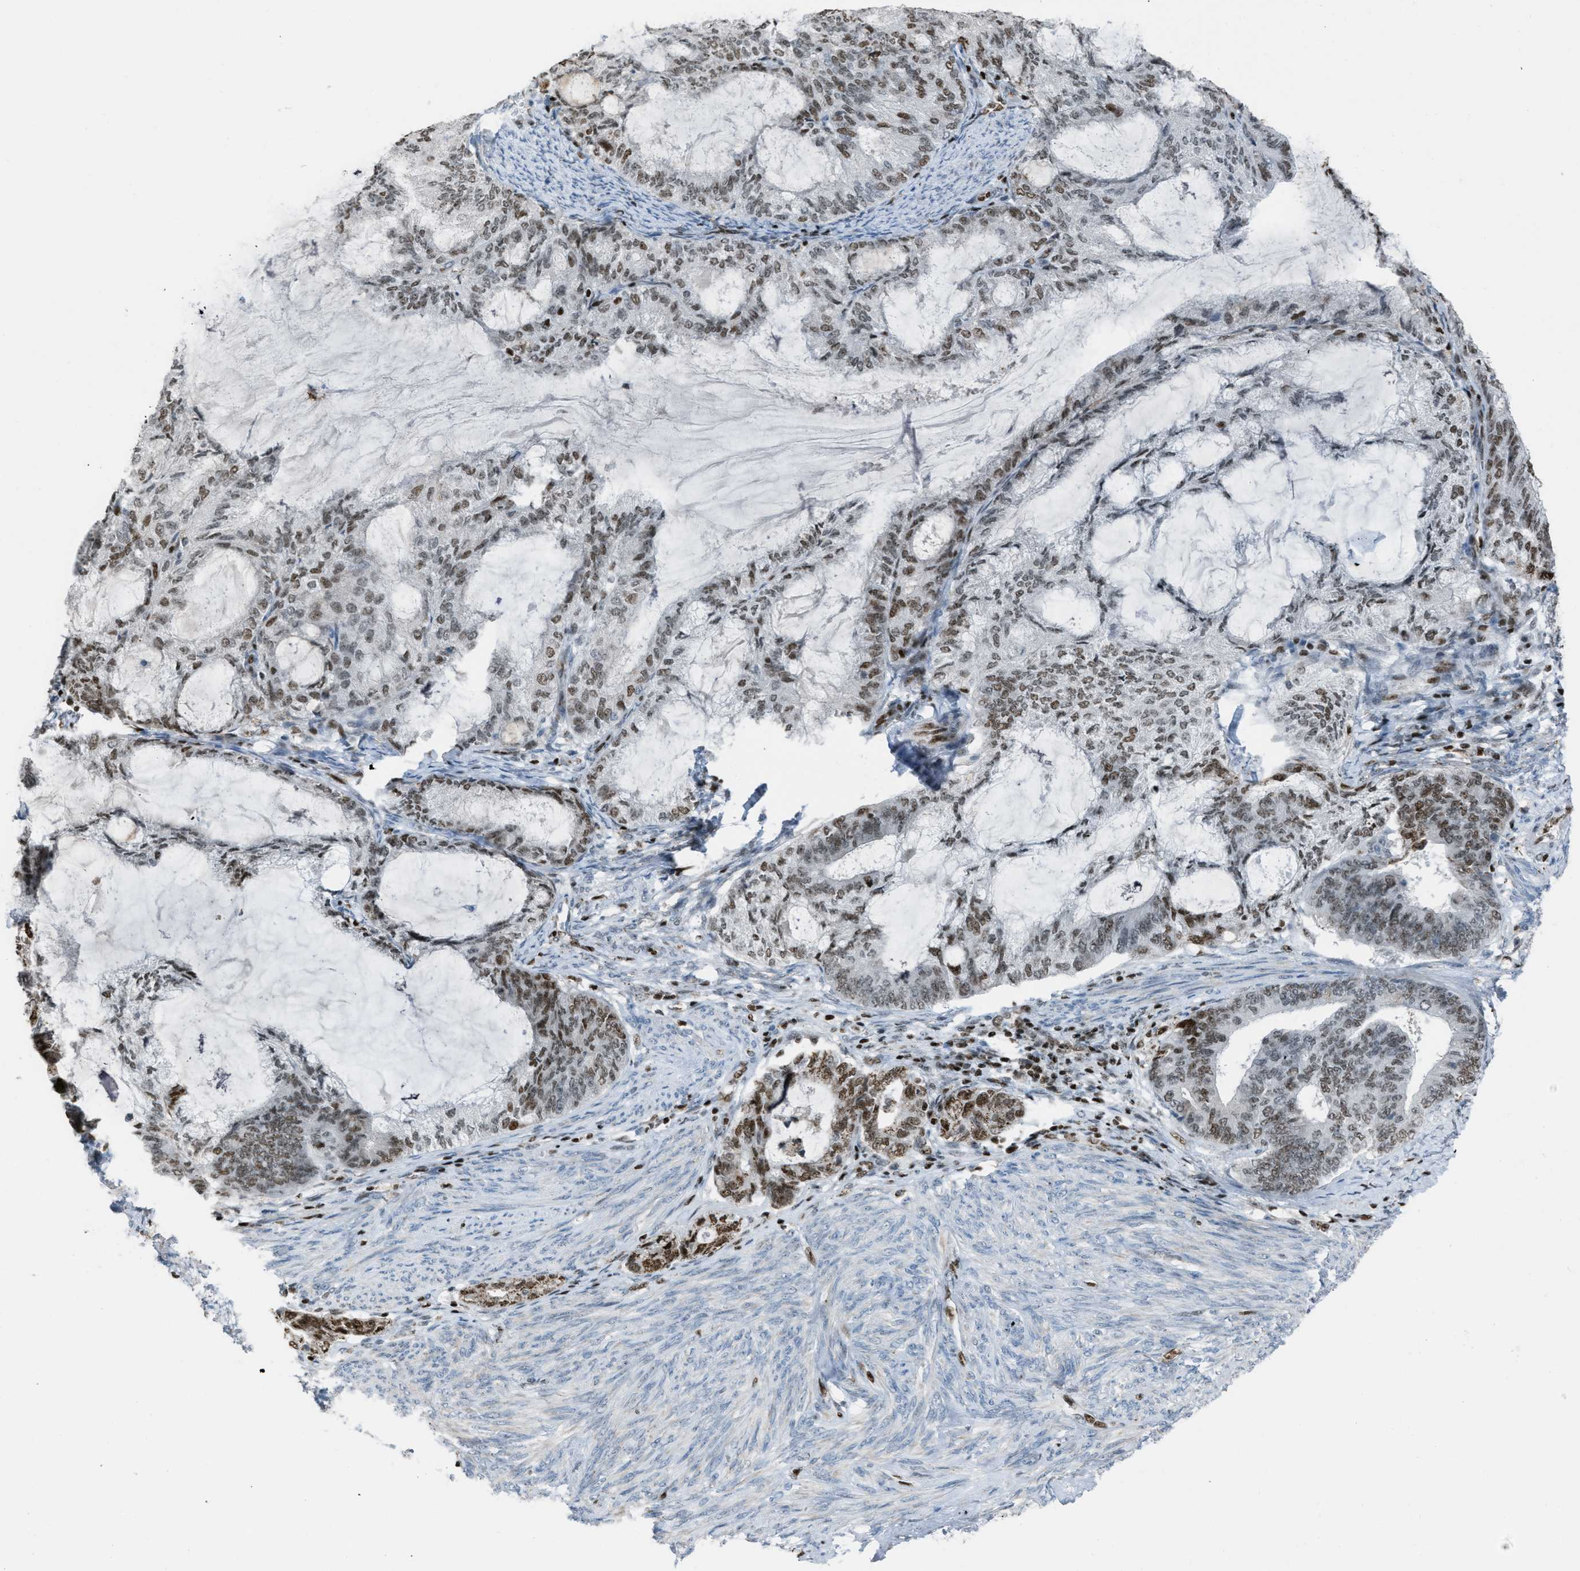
{"staining": {"intensity": "moderate", "quantity": ">75%", "location": "nuclear"}, "tissue": "endometrial cancer", "cell_type": "Tumor cells", "image_type": "cancer", "snomed": [{"axis": "morphology", "description": "Adenocarcinoma, NOS"}, {"axis": "topography", "description": "Endometrium"}], "caption": "Moderate nuclear expression for a protein is identified in about >75% of tumor cells of endometrial cancer using IHC.", "gene": "SLFN5", "patient": {"sex": "female", "age": 86}}